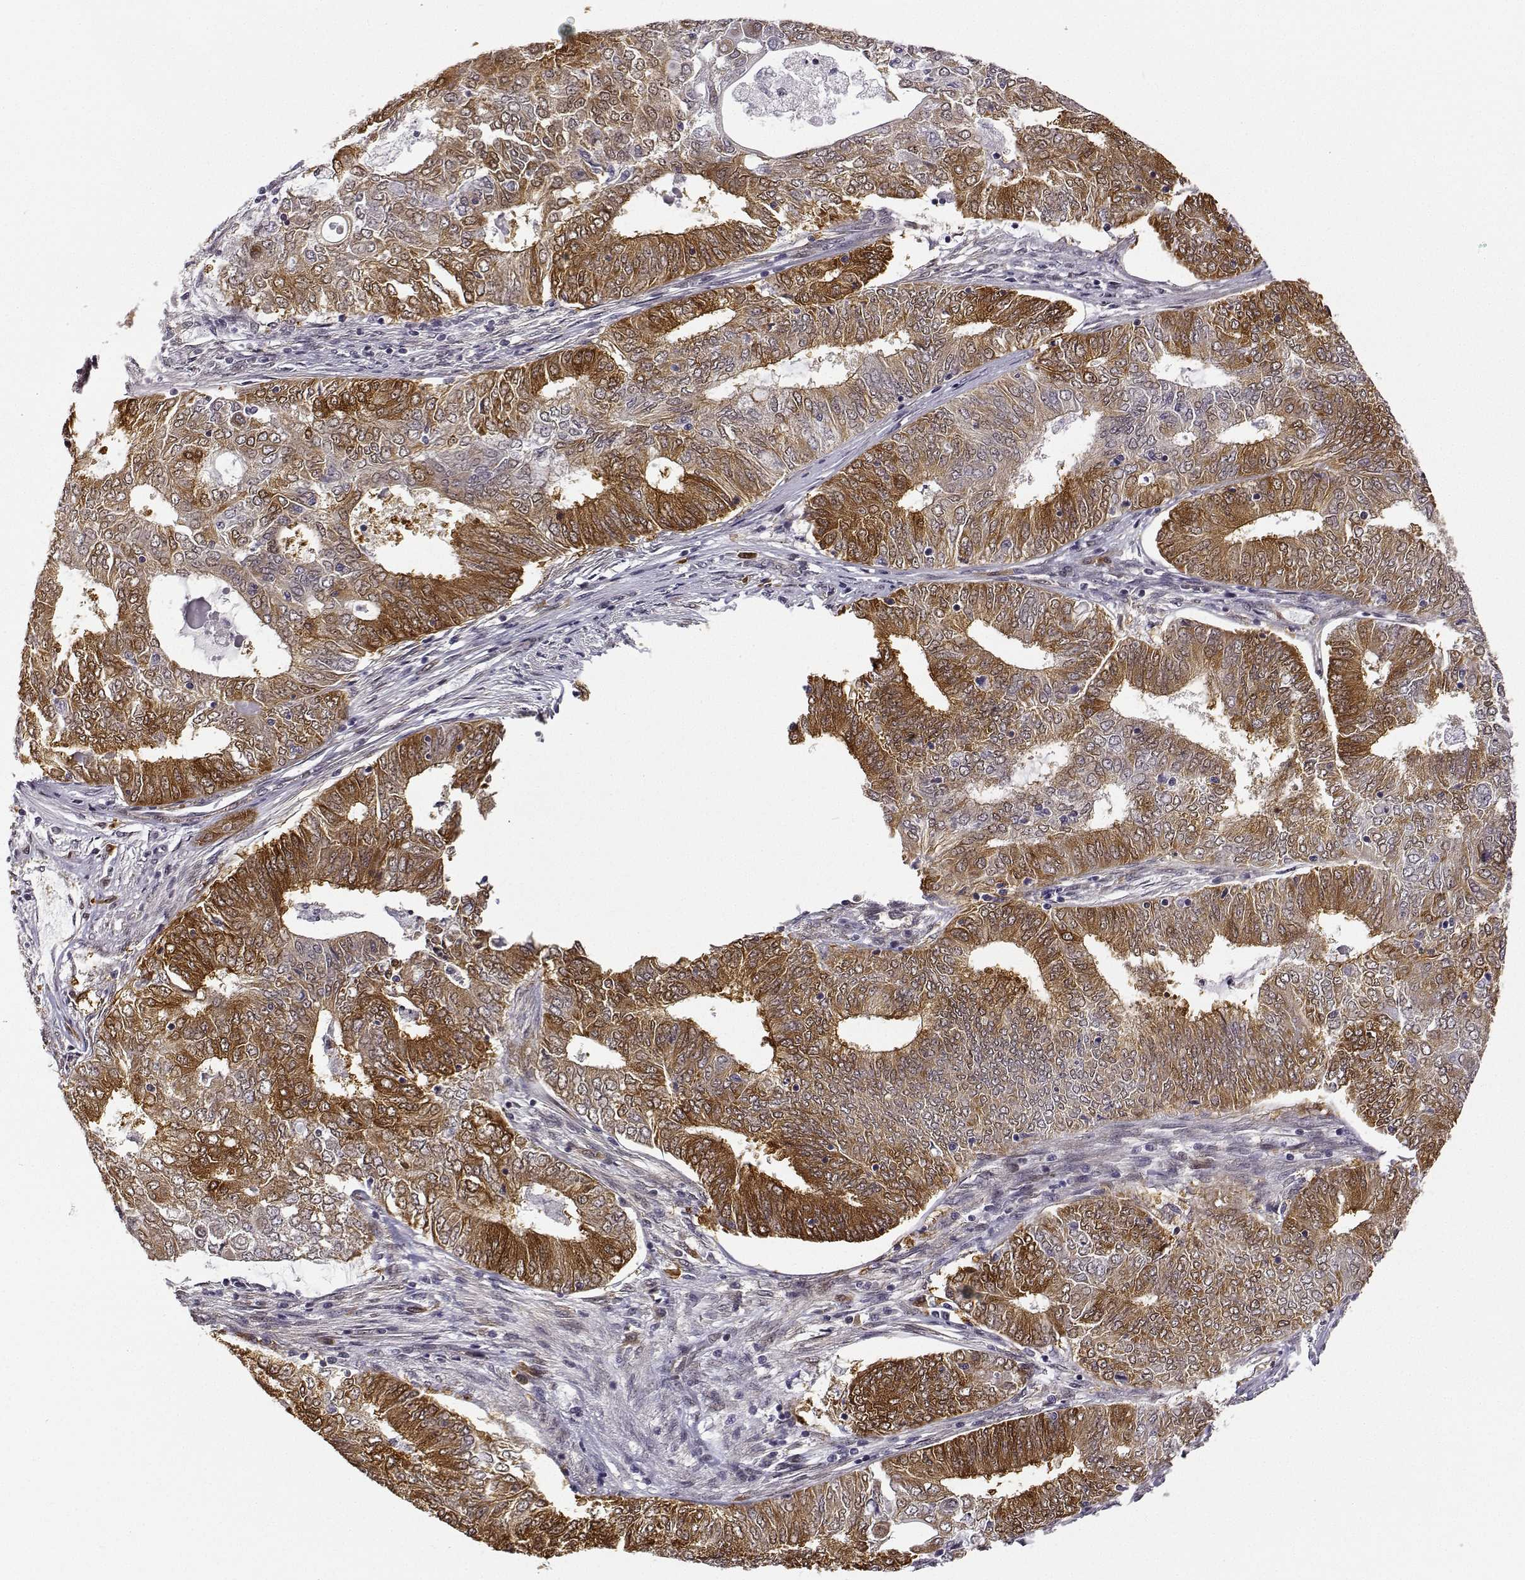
{"staining": {"intensity": "moderate", "quantity": ">75%", "location": "cytoplasmic/membranous"}, "tissue": "endometrial cancer", "cell_type": "Tumor cells", "image_type": "cancer", "snomed": [{"axis": "morphology", "description": "Adenocarcinoma, NOS"}, {"axis": "topography", "description": "Endometrium"}], "caption": "Immunohistochemical staining of endometrial cancer displays medium levels of moderate cytoplasmic/membranous protein positivity in about >75% of tumor cells.", "gene": "PHGDH", "patient": {"sex": "female", "age": 62}}